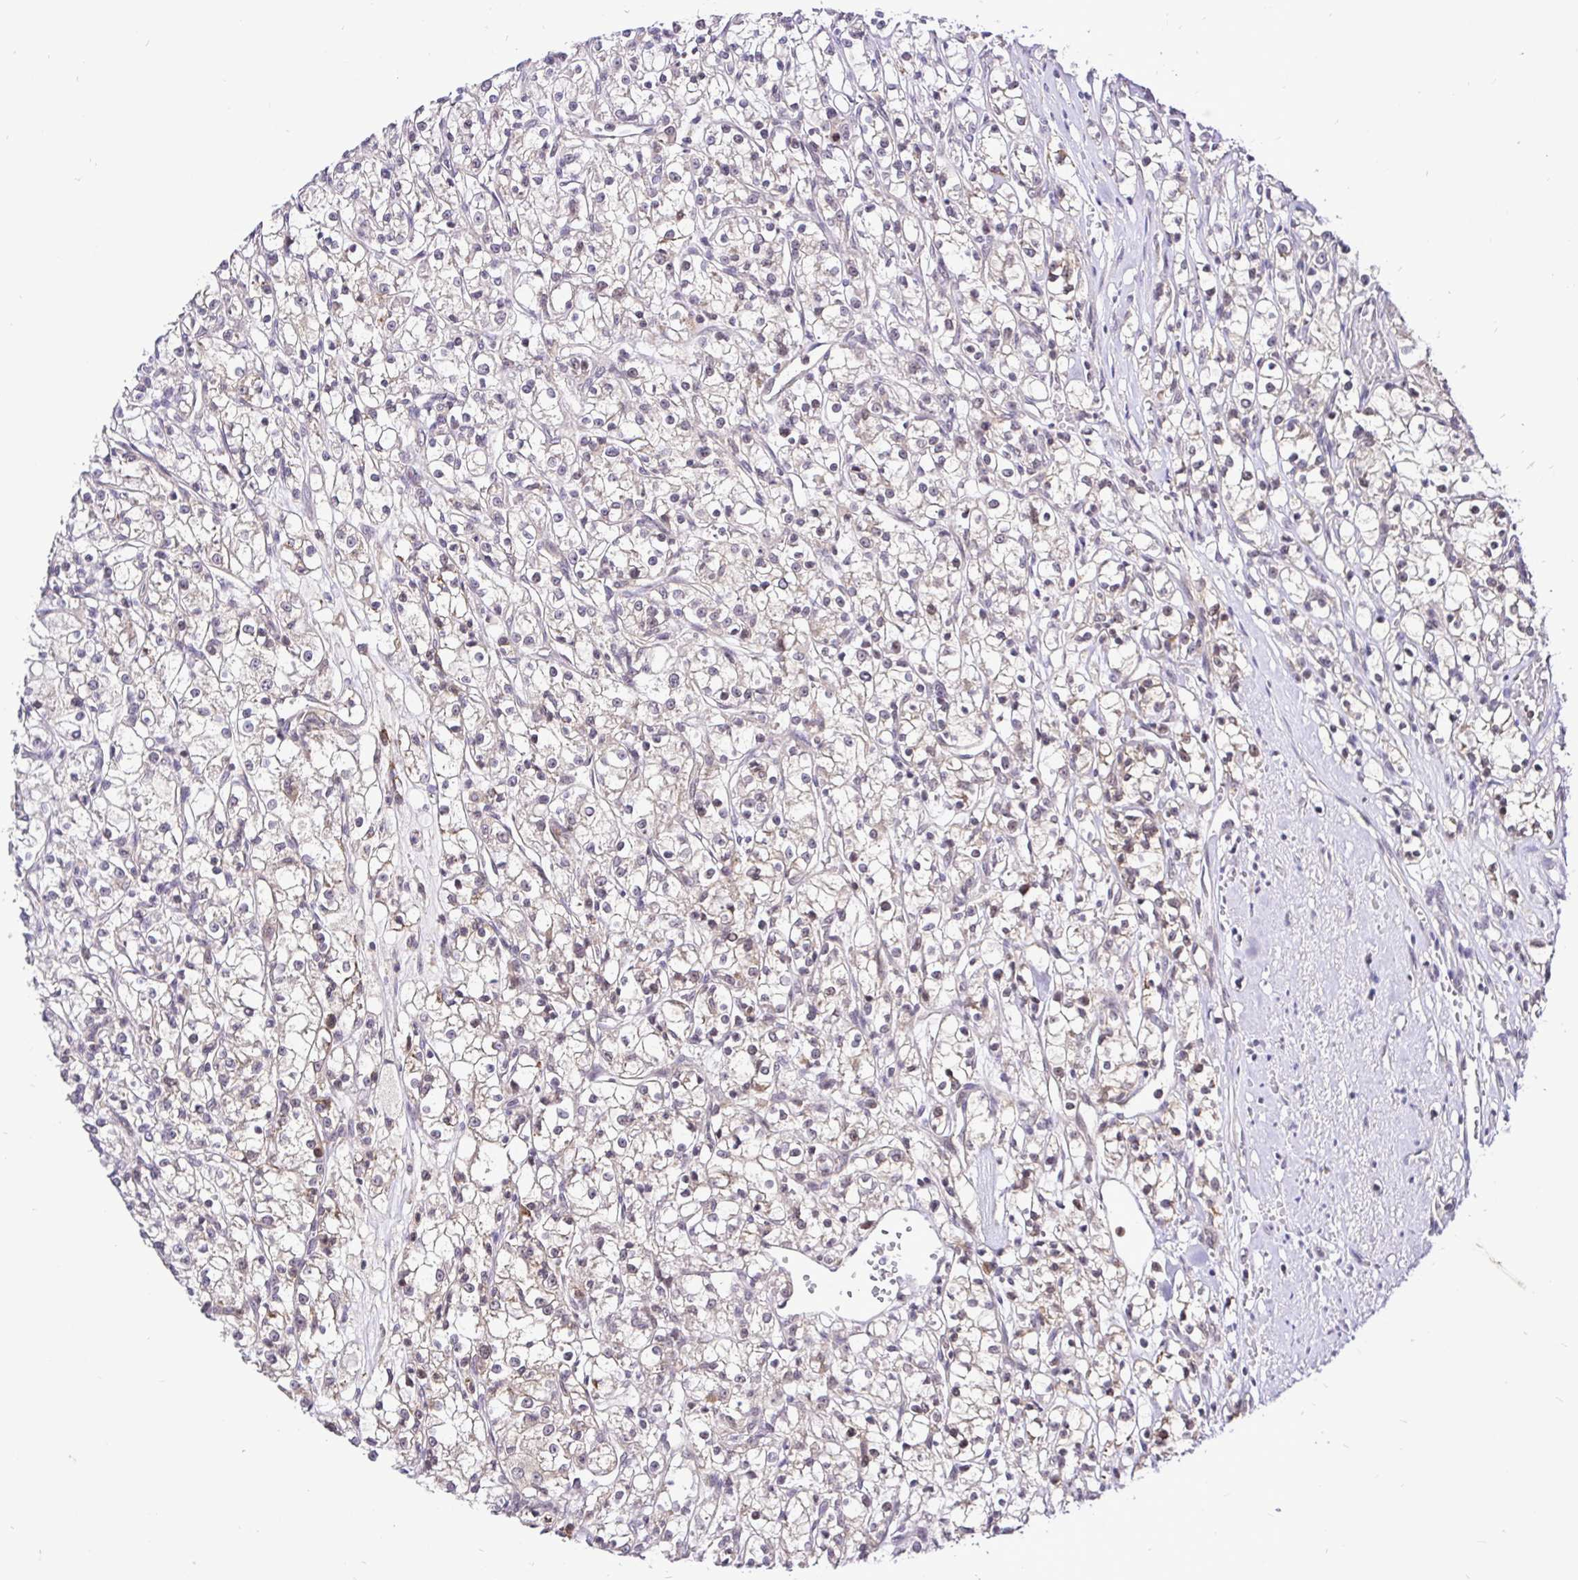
{"staining": {"intensity": "weak", "quantity": "<25%", "location": "cytoplasmic/membranous"}, "tissue": "renal cancer", "cell_type": "Tumor cells", "image_type": "cancer", "snomed": [{"axis": "morphology", "description": "Adenocarcinoma, NOS"}, {"axis": "topography", "description": "Kidney"}], "caption": "Tumor cells are negative for brown protein staining in renal cancer.", "gene": "UBE2M", "patient": {"sex": "female", "age": 59}}